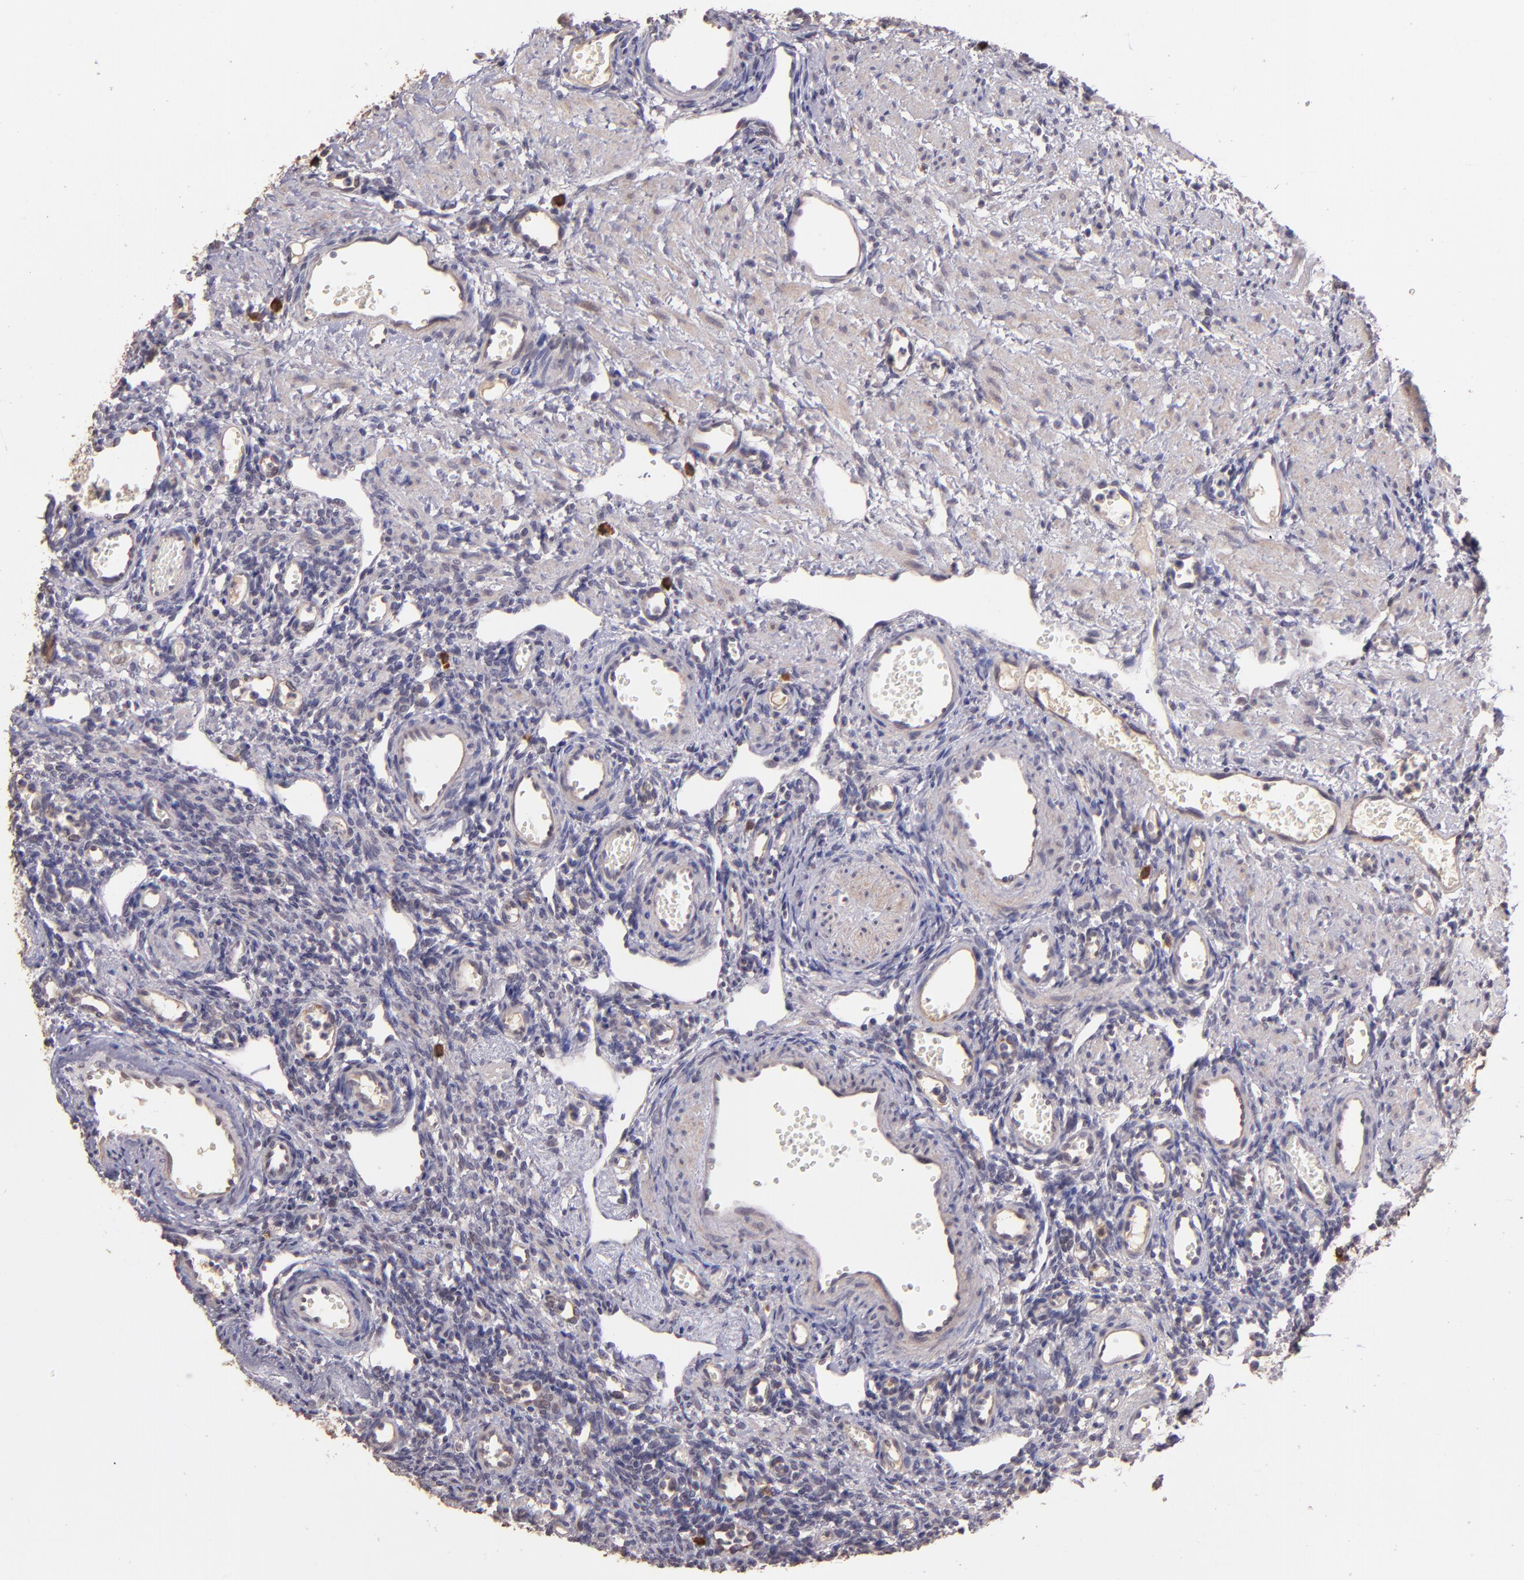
{"staining": {"intensity": "negative", "quantity": "none", "location": "none"}, "tissue": "ovary", "cell_type": "Ovarian stroma cells", "image_type": "normal", "snomed": [{"axis": "morphology", "description": "Normal tissue, NOS"}, {"axis": "topography", "description": "Ovary"}], "caption": "This is an immunohistochemistry image of normal human ovary. There is no expression in ovarian stroma cells.", "gene": "TAF7L", "patient": {"sex": "female", "age": 33}}